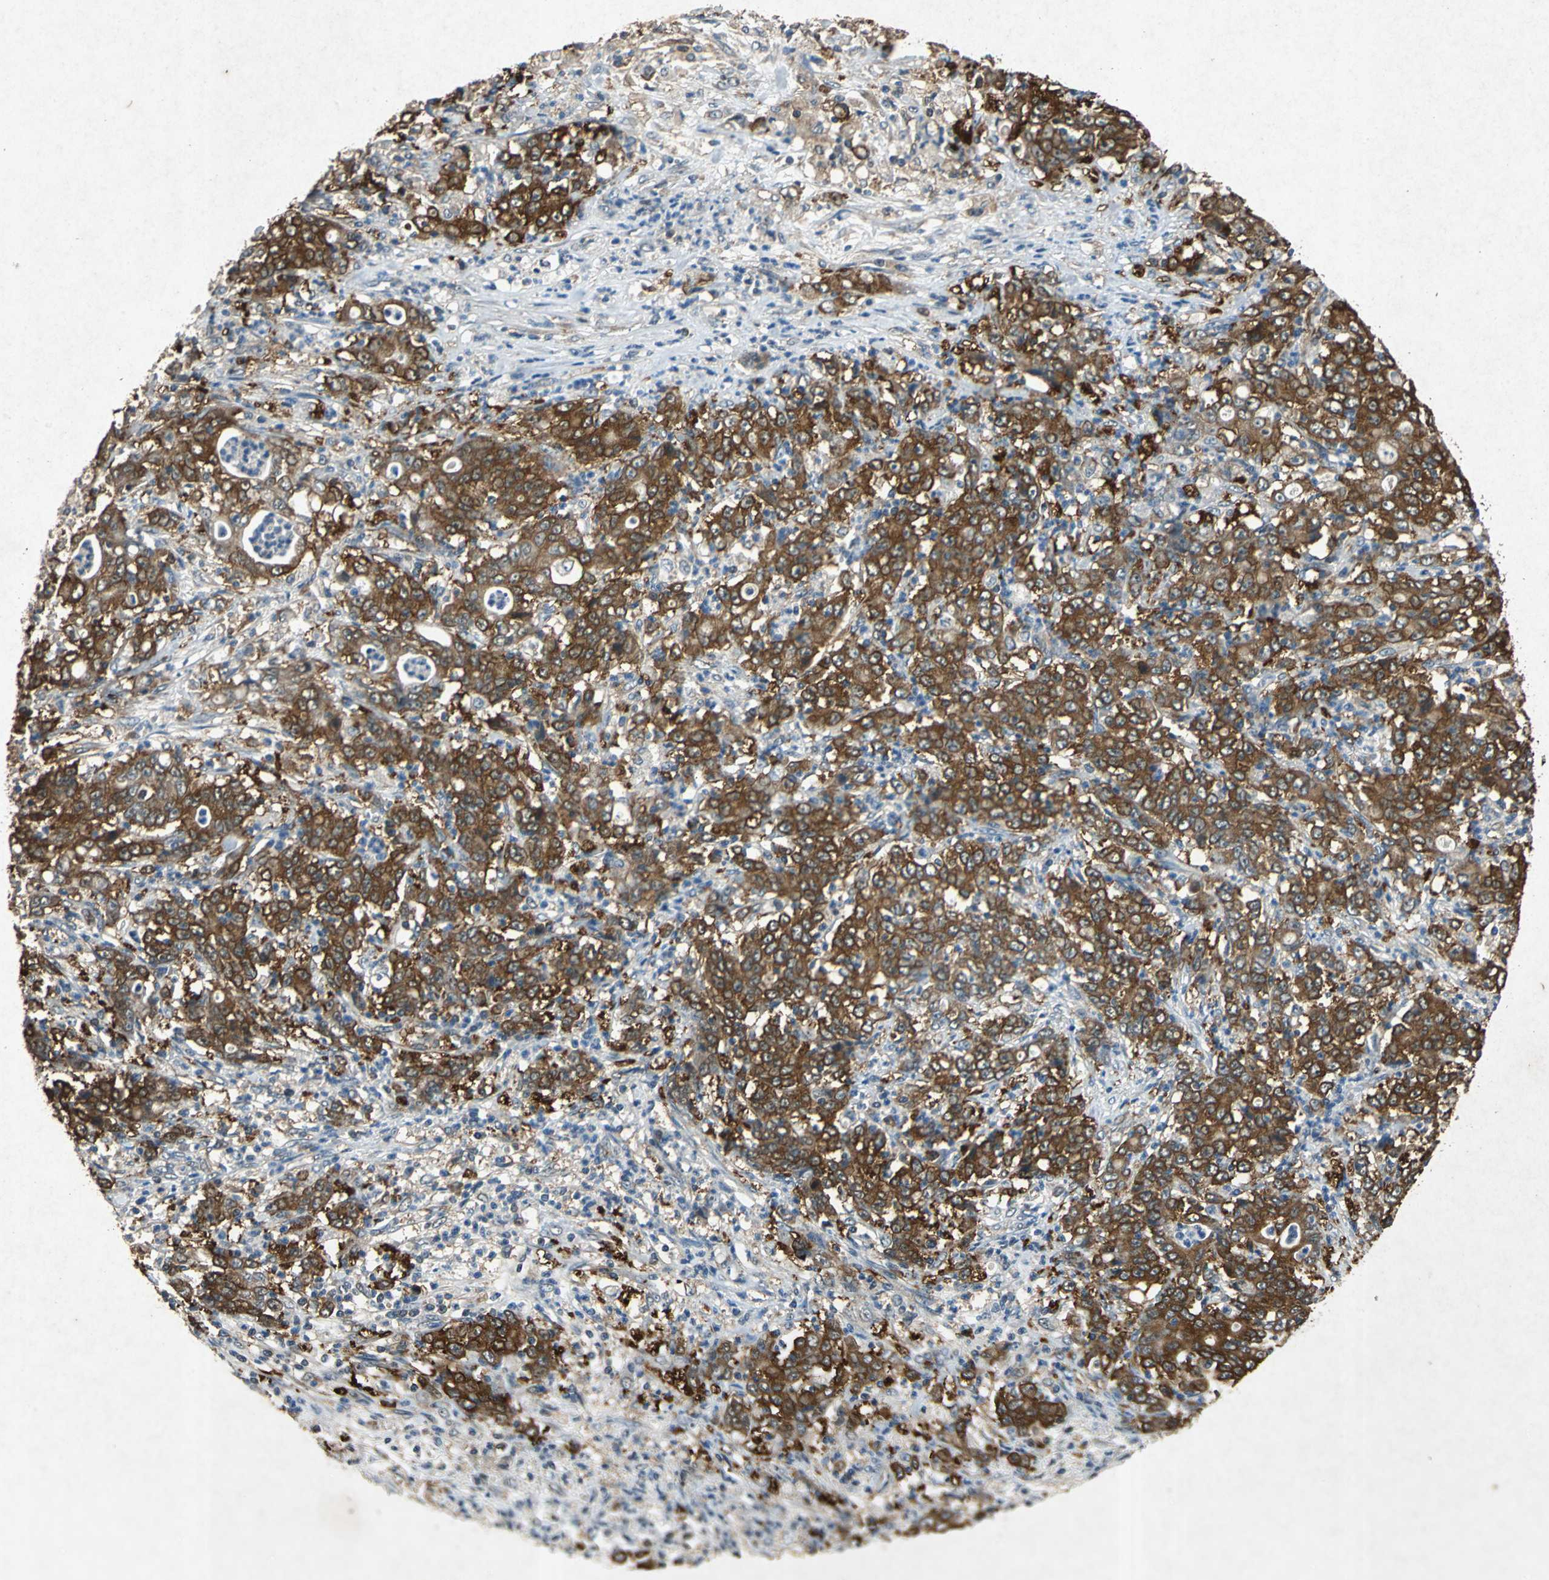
{"staining": {"intensity": "strong", "quantity": ">75%", "location": "cytoplasmic/membranous"}, "tissue": "stomach cancer", "cell_type": "Tumor cells", "image_type": "cancer", "snomed": [{"axis": "morphology", "description": "Adenocarcinoma, NOS"}, {"axis": "topography", "description": "Stomach, lower"}], "caption": "Immunohistochemistry (IHC) (DAB (3,3'-diaminobenzidine)) staining of human stomach adenocarcinoma shows strong cytoplasmic/membranous protein expression in approximately >75% of tumor cells.", "gene": "HSP90AB1", "patient": {"sex": "female", "age": 71}}